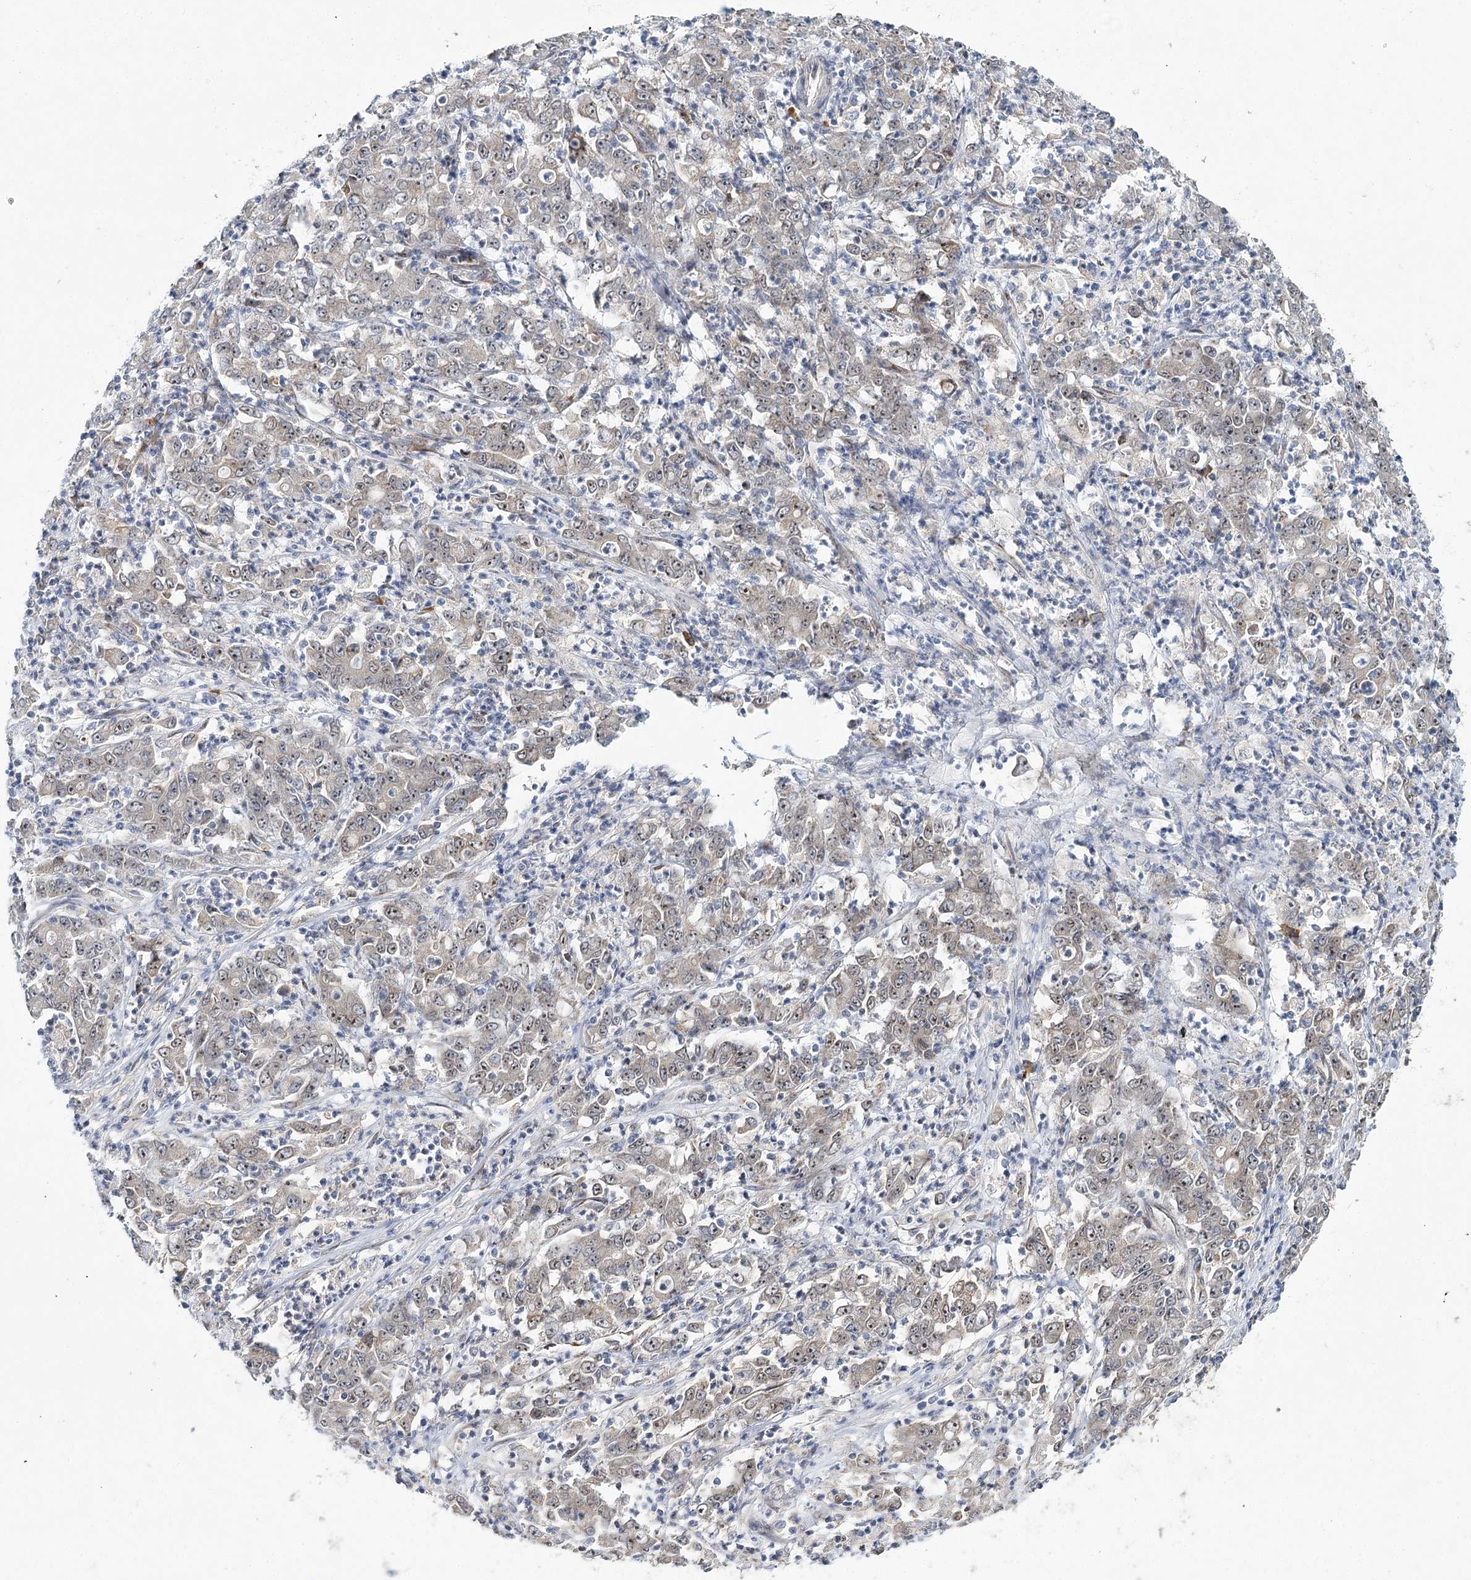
{"staining": {"intensity": "weak", "quantity": "<25%", "location": "cytoplasmic/membranous,nuclear"}, "tissue": "stomach cancer", "cell_type": "Tumor cells", "image_type": "cancer", "snomed": [{"axis": "morphology", "description": "Adenocarcinoma, NOS"}, {"axis": "topography", "description": "Stomach, lower"}], "caption": "Tumor cells are negative for brown protein staining in stomach cancer (adenocarcinoma).", "gene": "WDR36", "patient": {"sex": "female", "age": 71}}